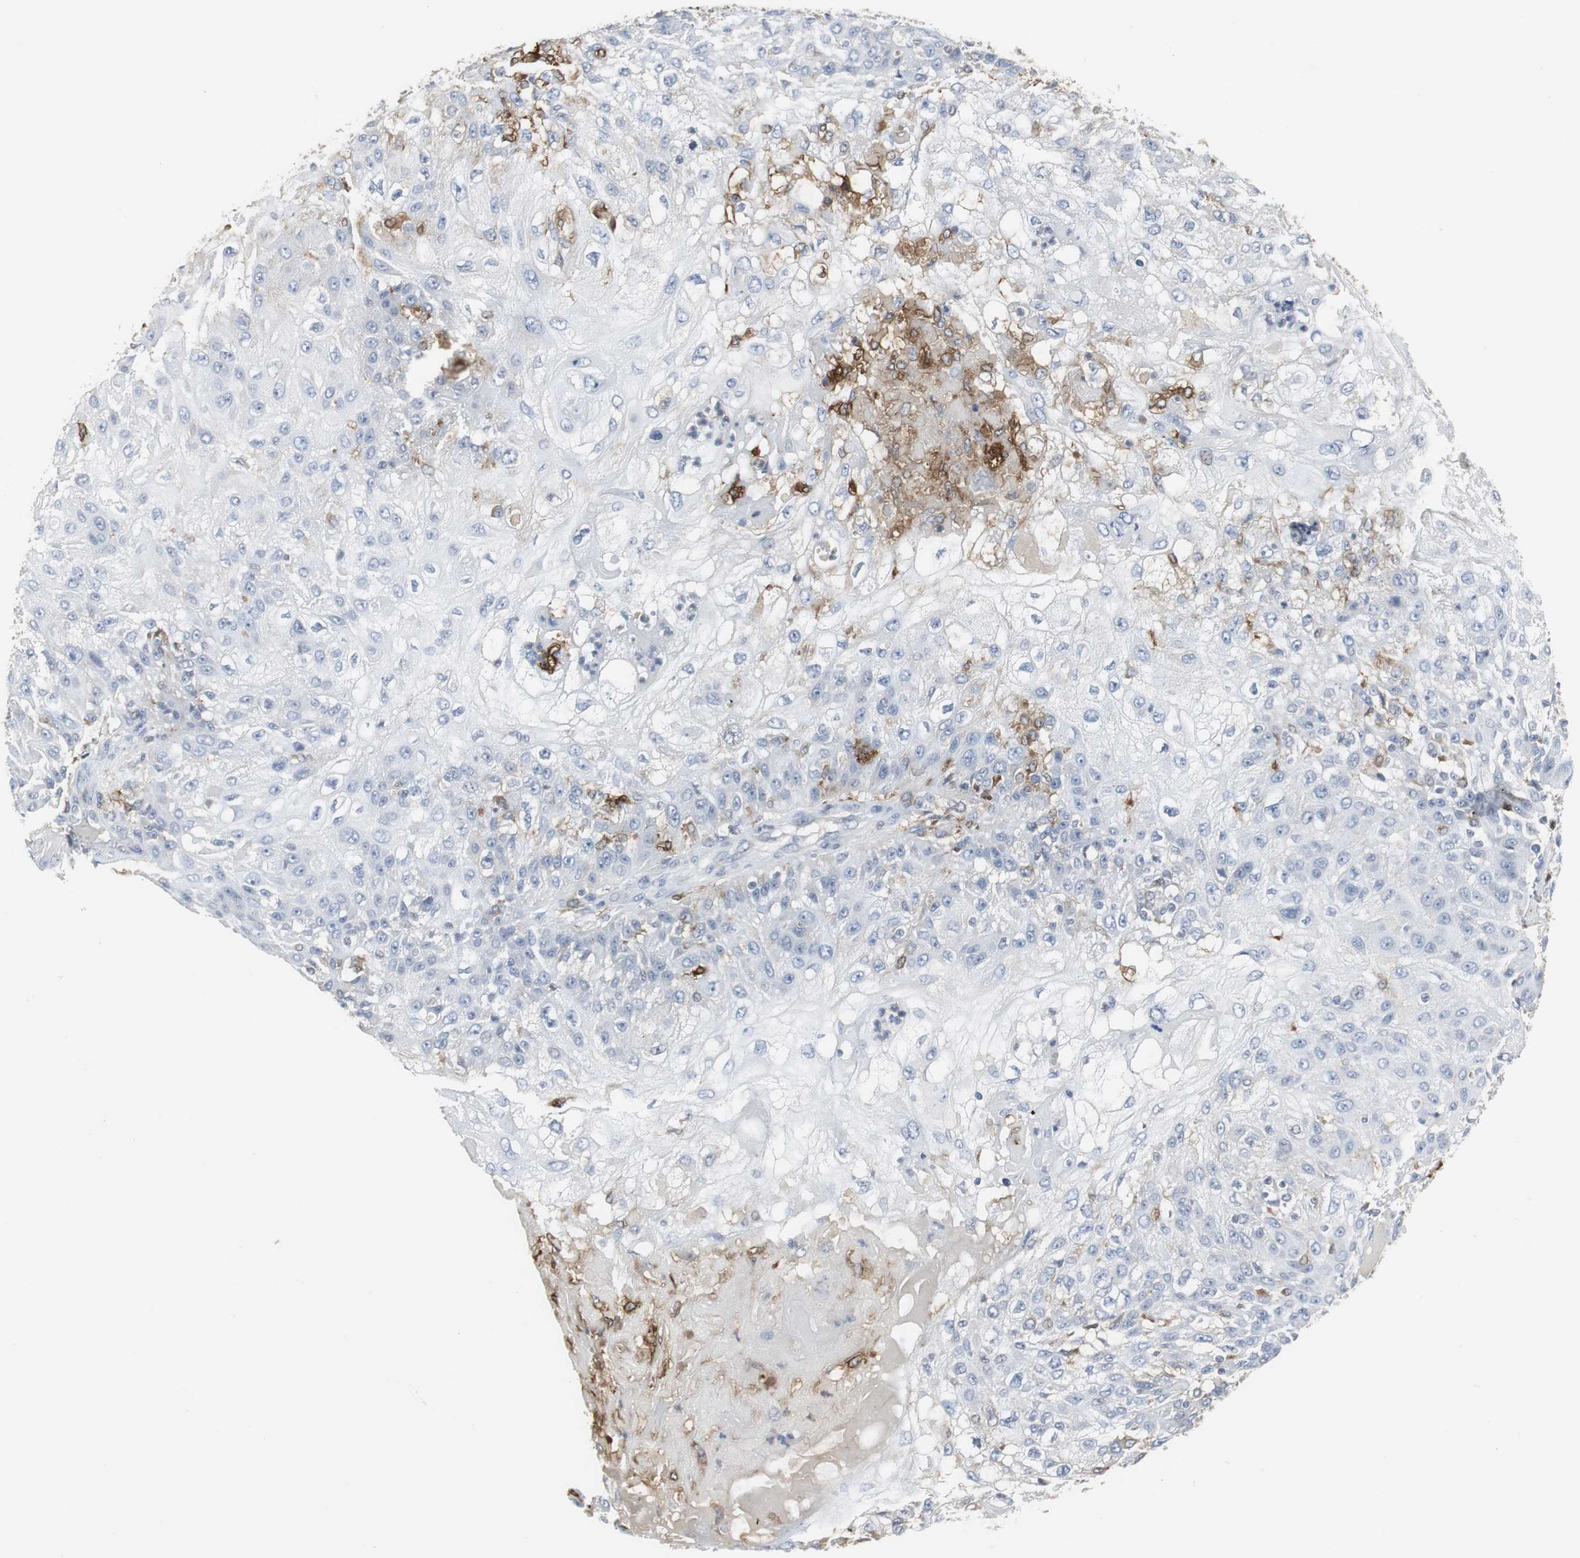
{"staining": {"intensity": "negative", "quantity": "none", "location": "none"}, "tissue": "skin cancer", "cell_type": "Tumor cells", "image_type": "cancer", "snomed": [{"axis": "morphology", "description": "Normal tissue, NOS"}, {"axis": "morphology", "description": "Squamous cell carcinoma, NOS"}, {"axis": "topography", "description": "Skin"}], "caption": "A micrograph of skin cancer (squamous cell carcinoma) stained for a protein shows no brown staining in tumor cells.", "gene": "PI15", "patient": {"sex": "female", "age": 83}}